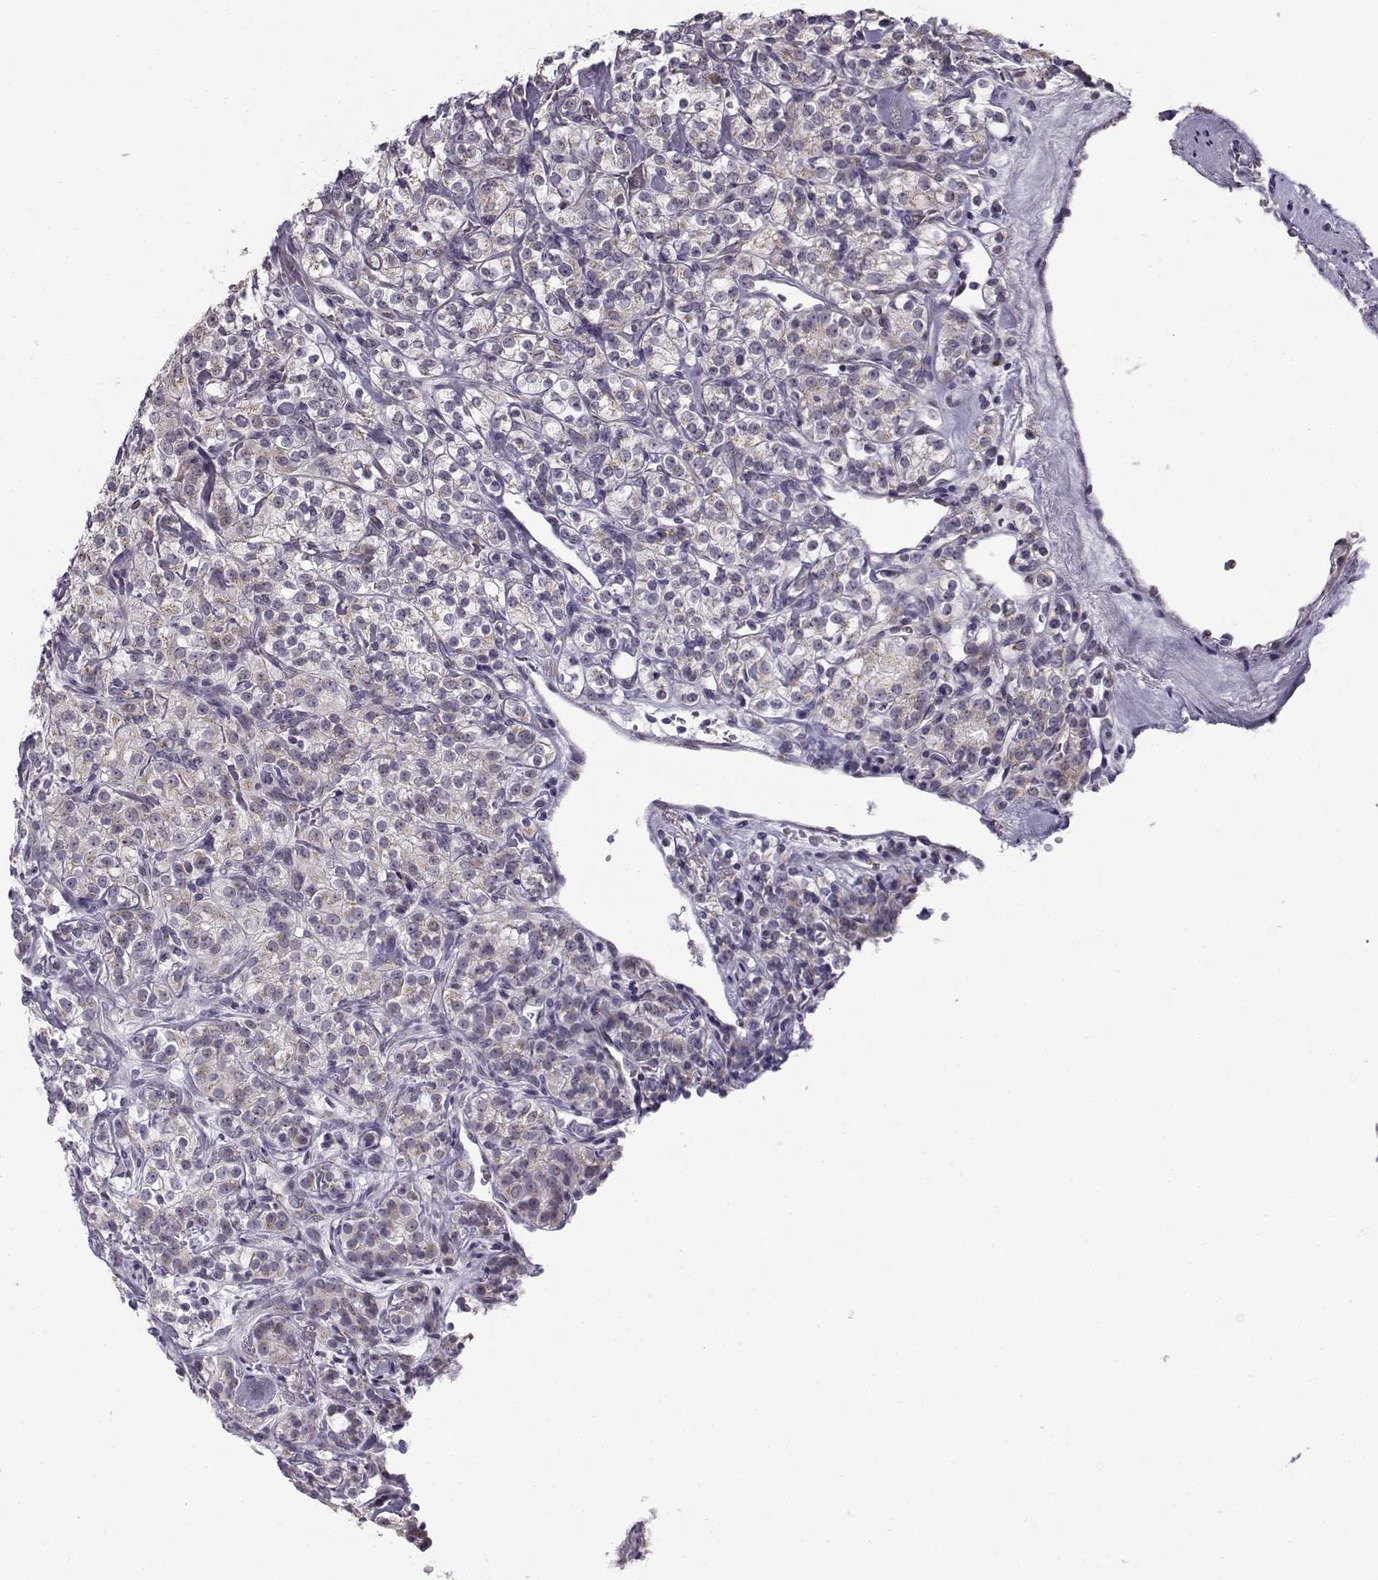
{"staining": {"intensity": "weak", "quantity": "<25%", "location": "cytoplasmic/membranous"}, "tissue": "renal cancer", "cell_type": "Tumor cells", "image_type": "cancer", "snomed": [{"axis": "morphology", "description": "Adenocarcinoma, NOS"}, {"axis": "topography", "description": "Kidney"}], "caption": "The micrograph displays no staining of tumor cells in renal cancer (adenocarcinoma).", "gene": "SLC4A5", "patient": {"sex": "male", "age": 77}}